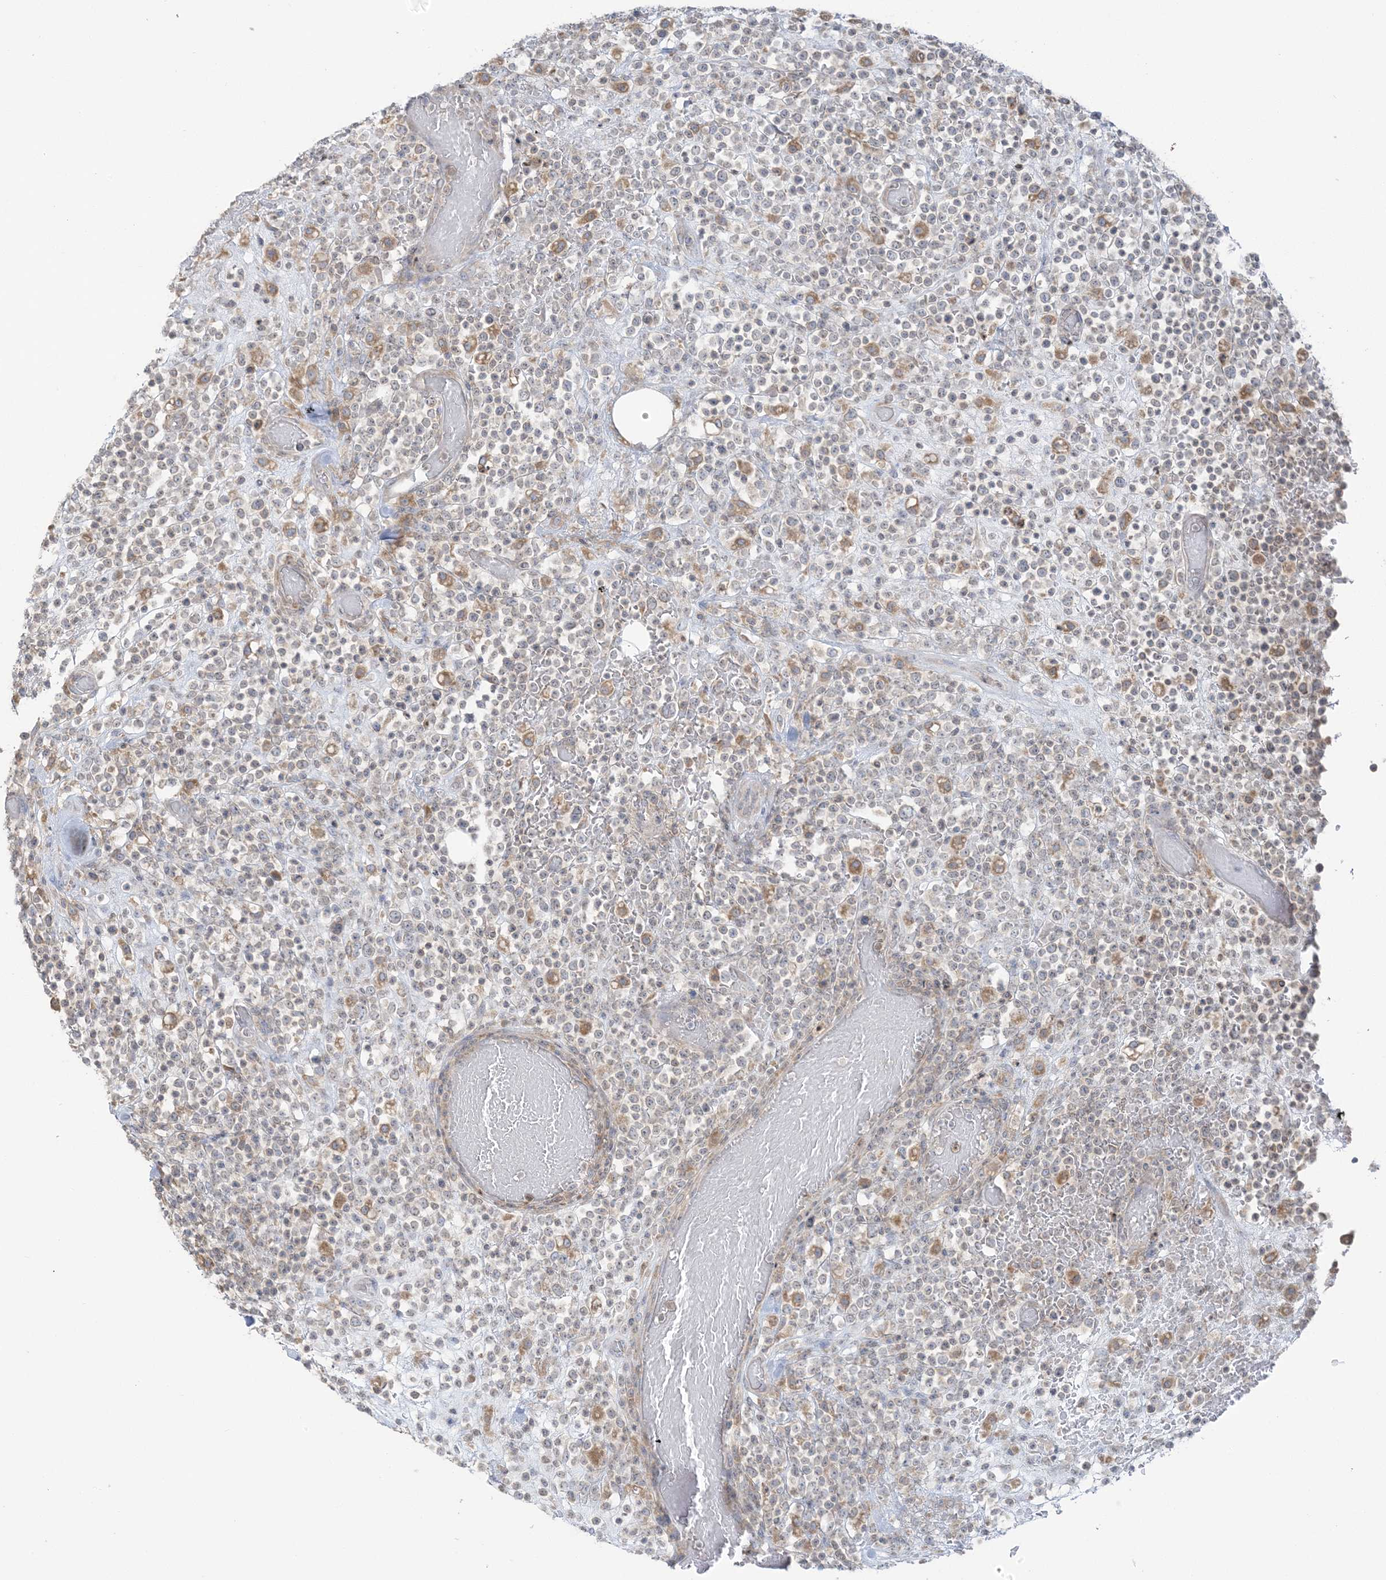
{"staining": {"intensity": "moderate", "quantity": "<25%", "location": "cytoplasmic/membranous"}, "tissue": "lymphoma", "cell_type": "Tumor cells", "image_type": "cancer", "snomed": [{"axis": "morphology", "description": "Malignant lymphoma, non-Hodgkin's type, High grade"}, {"axis": "topography", "description": "Colon"}], "caption": "Tumor cells exhibit moderate cytoplasmic/membranous positivity in approximately <25% of cells in lymphoma.", "gene": "EEFSEC", "patient": {"sex": "female", "age": 53}}